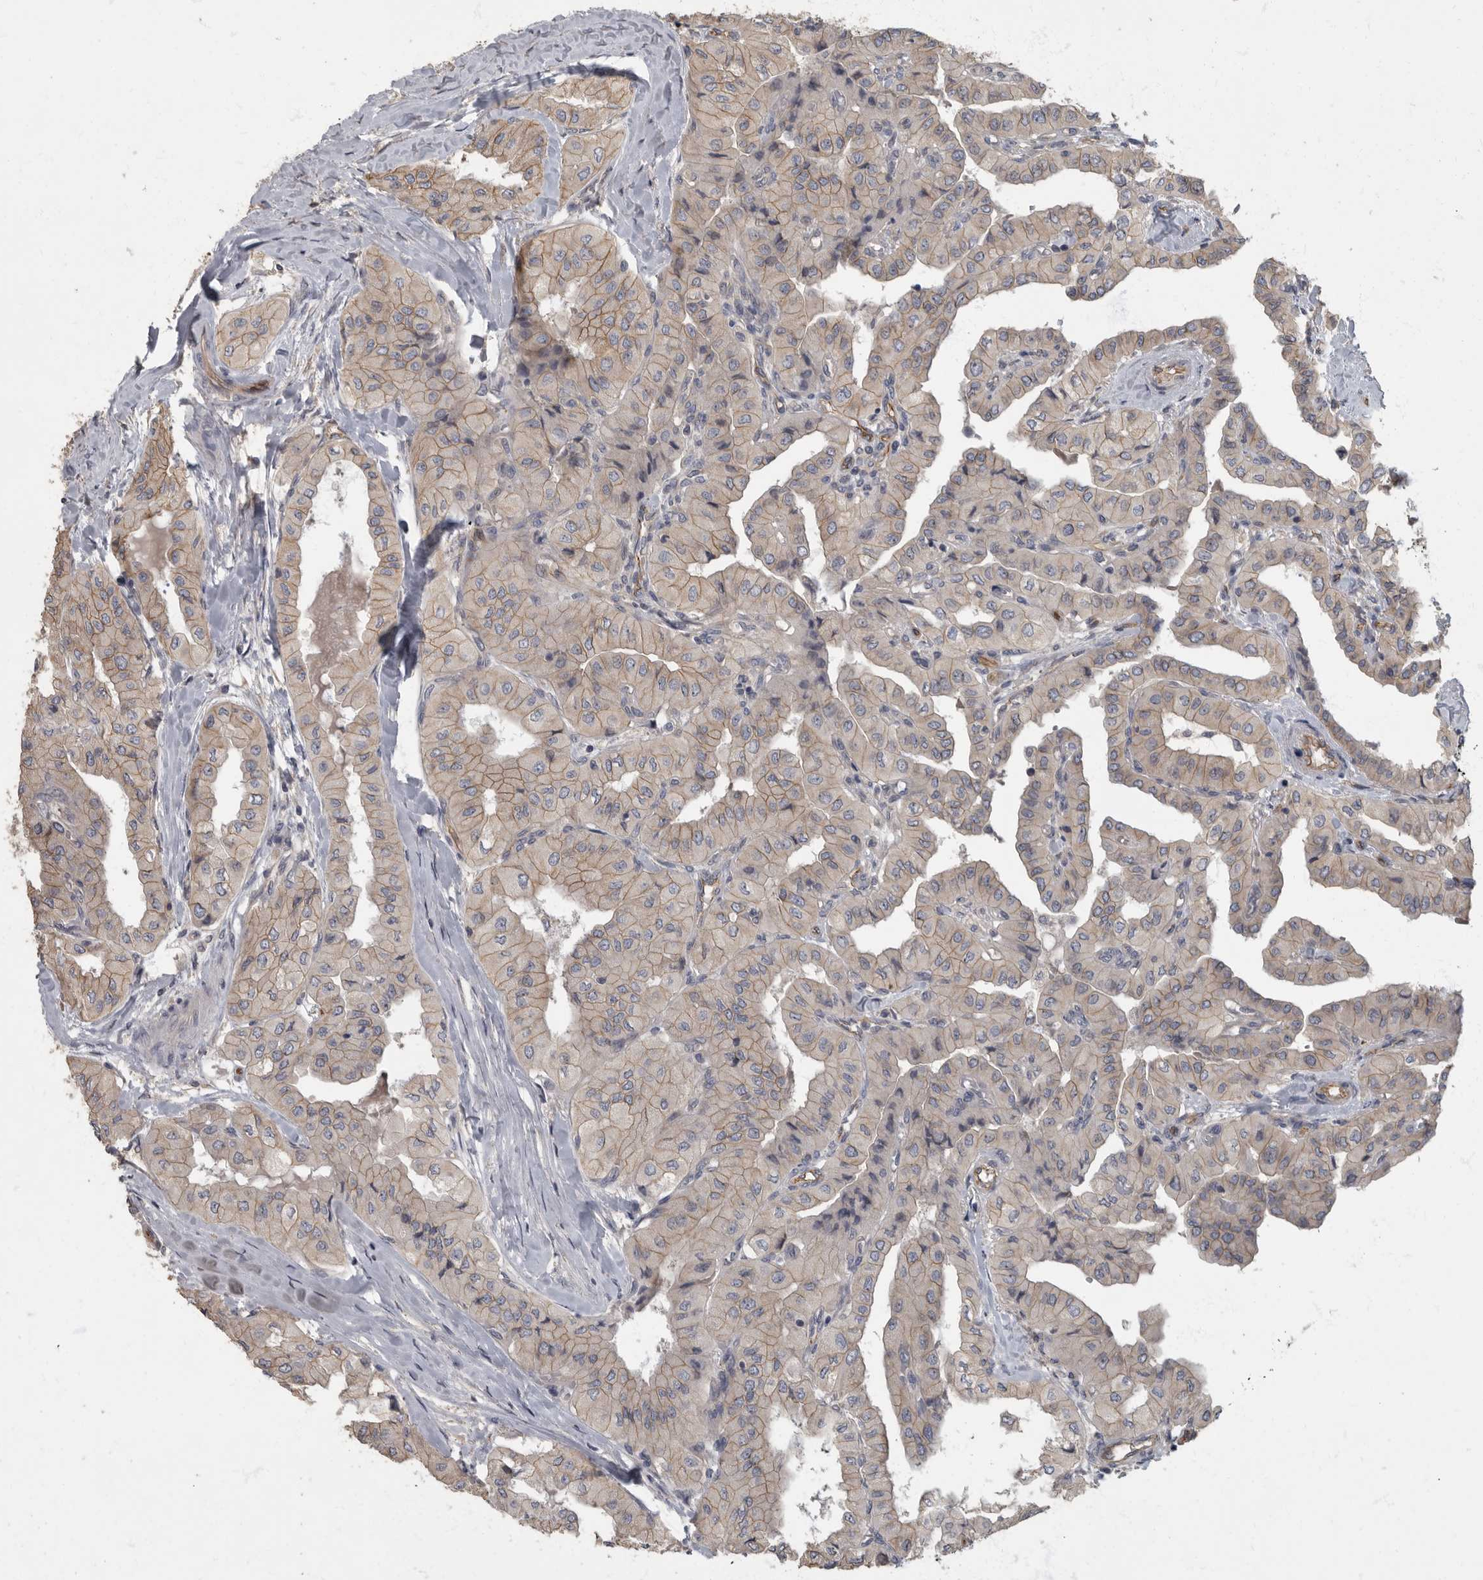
{"staining": {"intensity": "weak", "quantity": "25%-75%", "location": "cytoplasmic/membranous"}, "tissue": "thyroid cancer", "cell_type": "Tumor cells", "image_type": "cancer", "snomed": [{"axis": "morphology", "description": "Papillary adenocarcinoma, NOS"}, {"axis": "topography", "description": "Thyroid gland"}], "caption": "Thyroid cancer tissue displays weak cytoplasmic/membranous expression in approximately 25%-75% of tumor cells", "gene": "PDK1", "patient": {"sex": "female", "age": 59}}